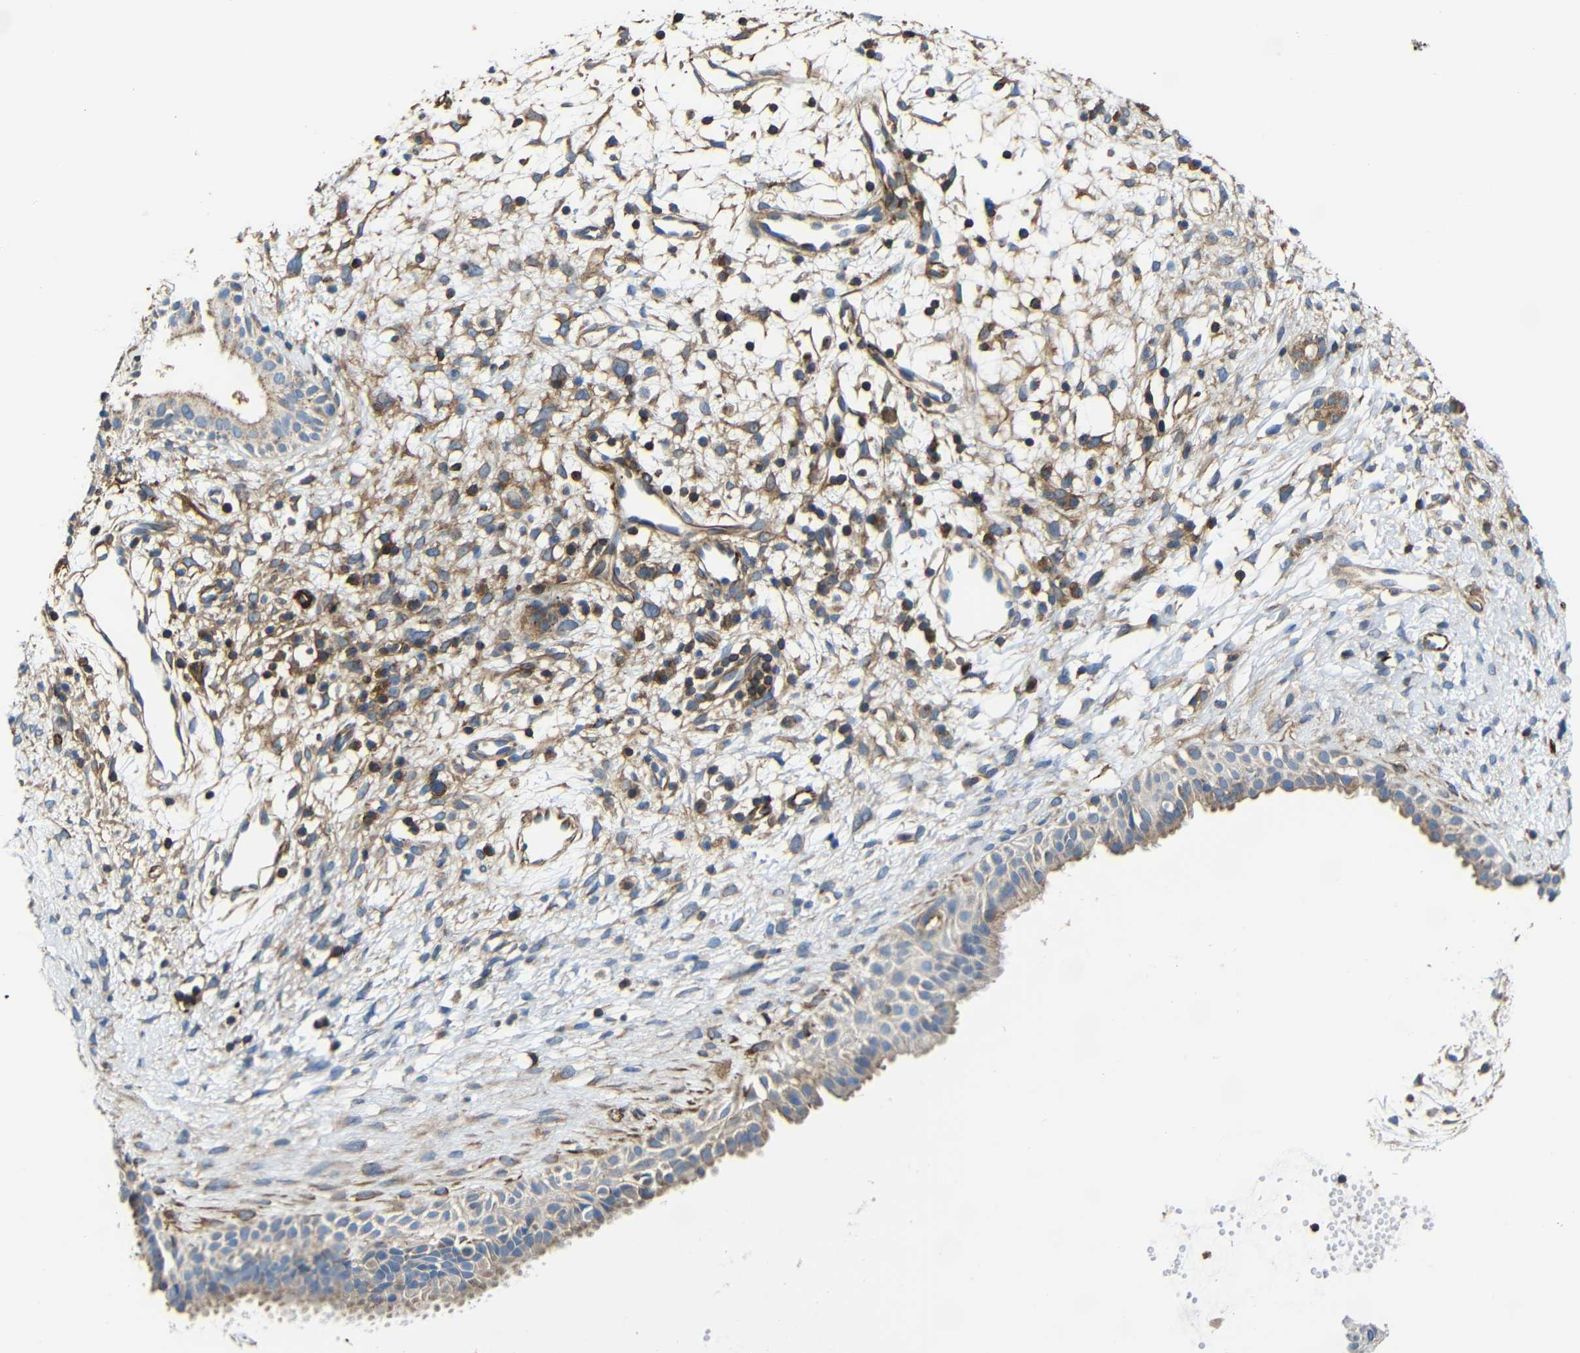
{"staining": {"intensity": "moderate", "quantity": ">75%", "location": "cytoplasmic/membranous"}, "tissue": "nasopharynx", "cell_type": "Respiratory epithelial cells", "image_type": "normal", "snomed": [{"axis": "morphology", "description": "Normal tissue, NOS"}, {"axis": "topography", "description": "Nasopharynx"}], "caption": "Respiratory epithelial cells display medium levels of moderate cytoplasmic/membranous positivity in about >75% of cells in normal nasopharynx. Immunohistochemistry stains the protein of interest in brown and the nuclei are stained blue.", "gene": "IGSF10", "patient": {"sex": "male", "age": 22}}